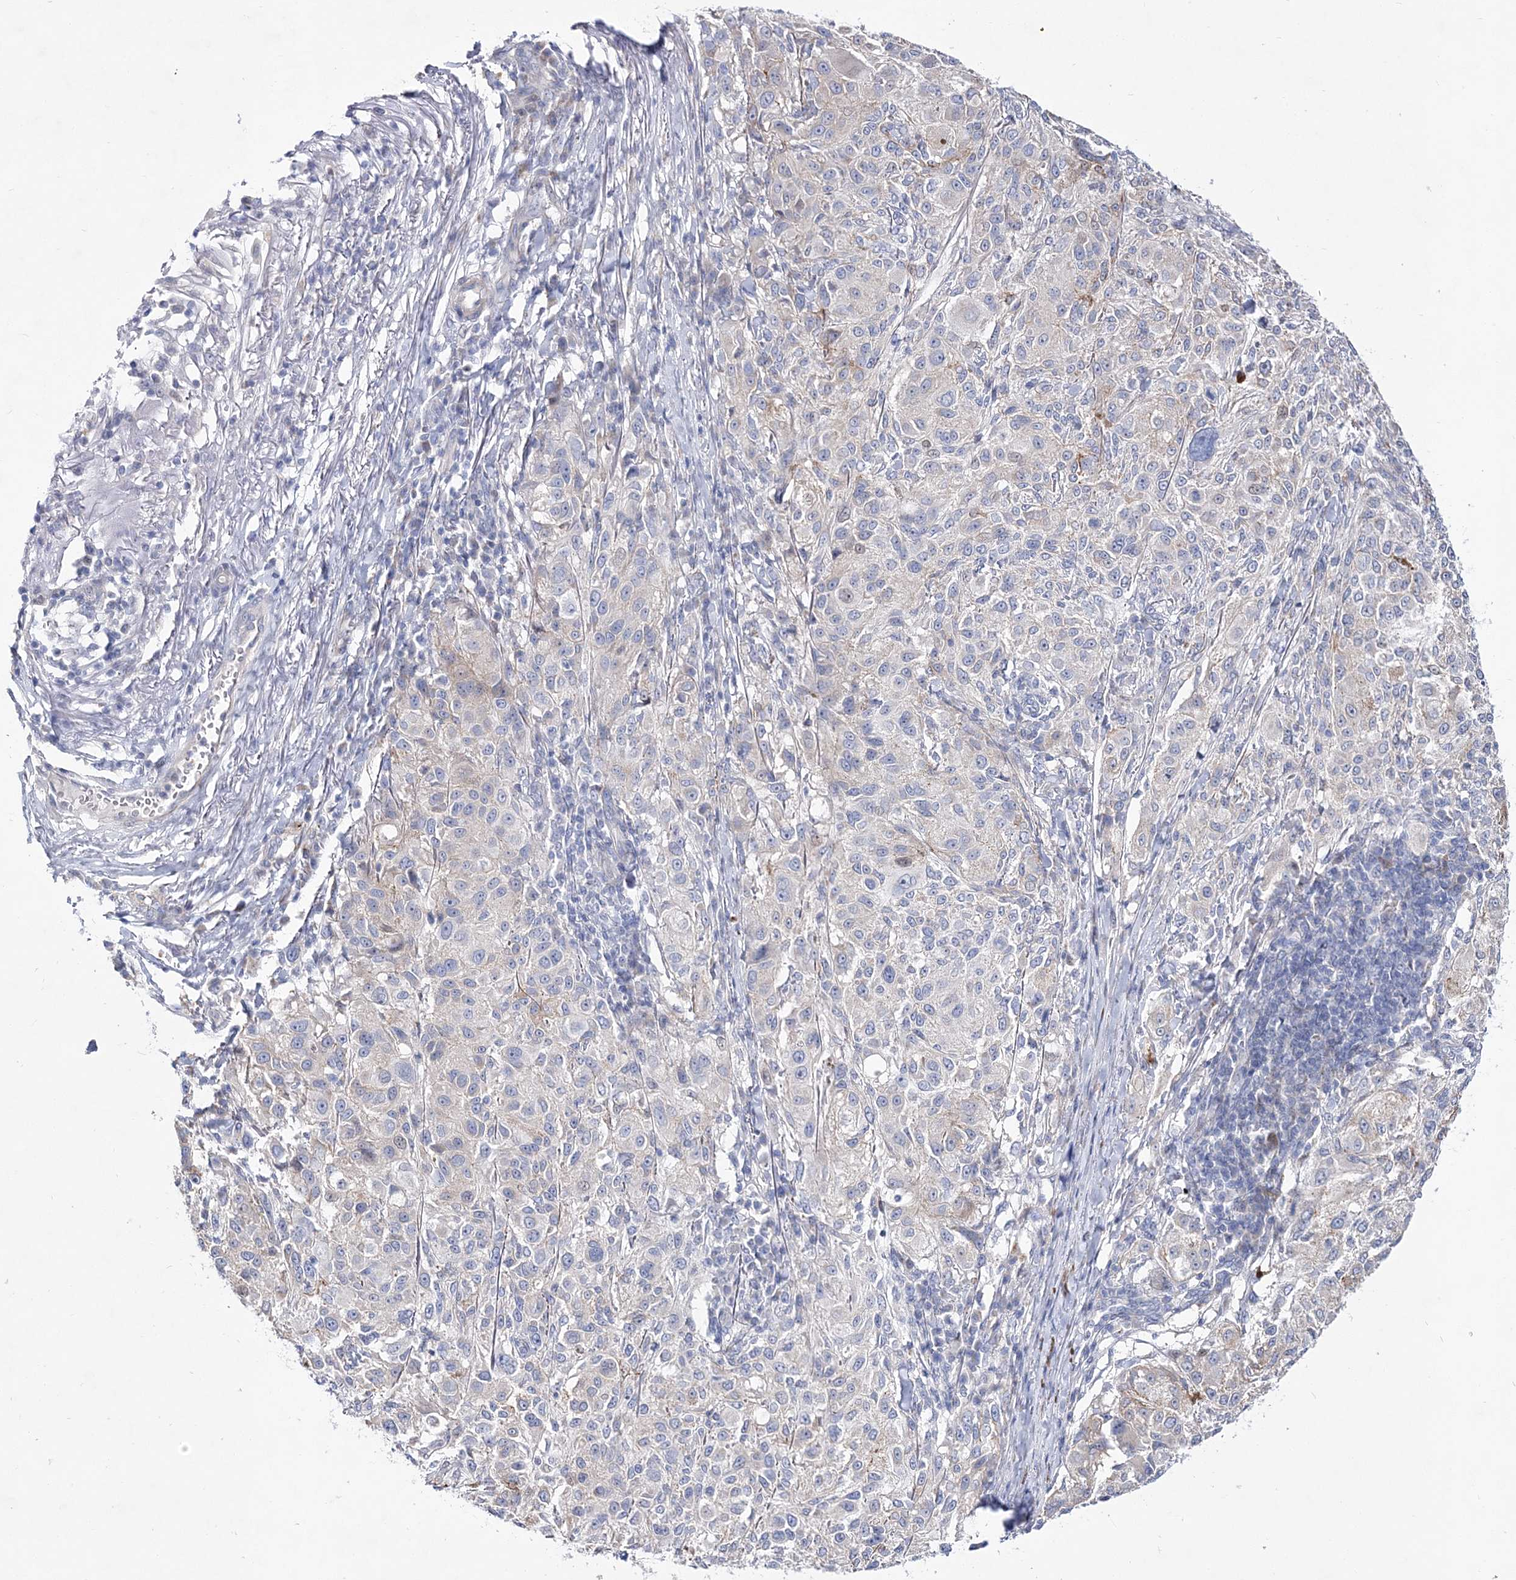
{"staining": {"intensity": "negative", "quantity": "none", "location": "none"}, "tissue": "melanoma", "cell_type": "Tumor cells", "image_type": "cancer", "snomed": [{"axis": "morphology", "description": "Necrosis, NOS"}, {"axis": "morphology", "description": "Malignant melanoma, NOS"}, {"axis": "topography", "description": "Skin"}], "caption": "This histopathology image is of malignant melanoma stained with immunohistochemistry (IHC) to label a protein in brown with the nuclei are counter-stained blue. There is no expression in tumor cells. (Immunohistochemistry, brightfield microscopy, high magnification).", "gene": "ANO1", "patient": {"sex": "female", "age": 87}}